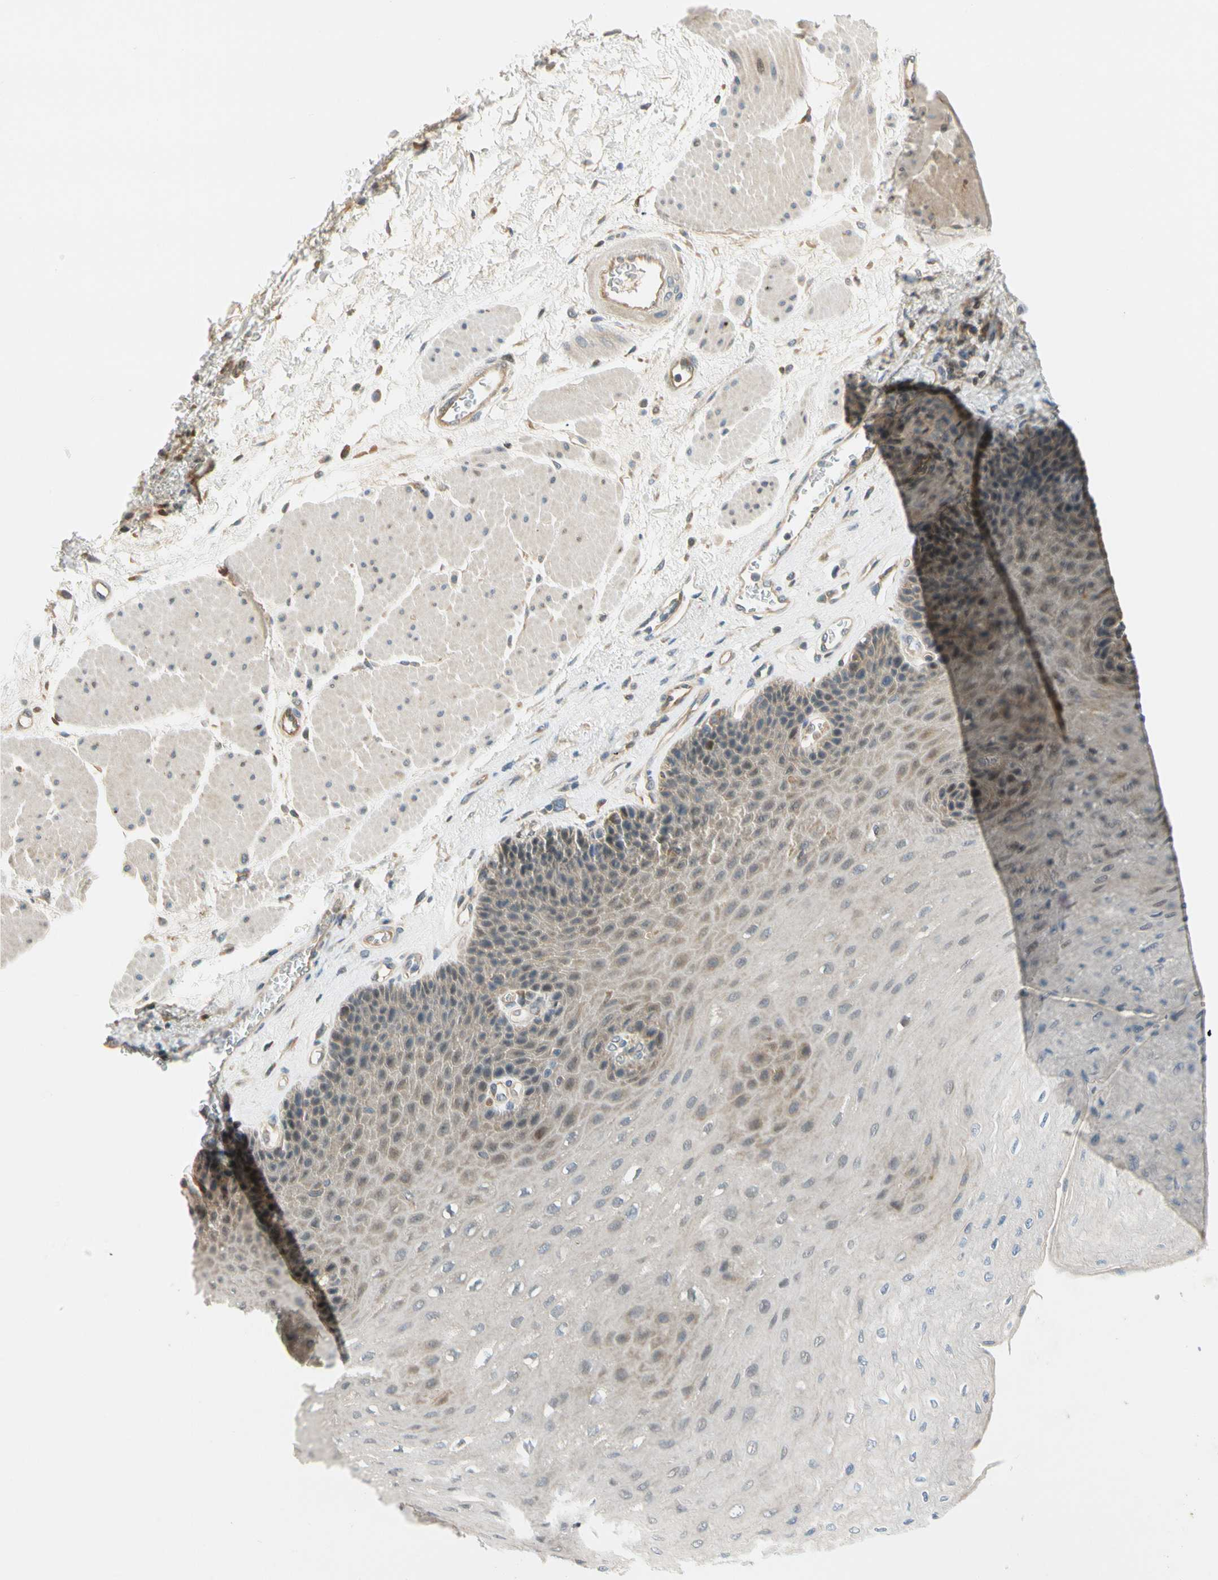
{"staining": {"intensity": "weak", "quantity": "25%-75%", "location": "cytoplasmic/membranous"}, "tissue": "esophagus", "cell_type": "Squamous epithelial cells", "image_type": "normal", "snomed": [{"axis": "morphology", "description": "Normal tissue, NOS"}, {"axis": "topography", "description": "Esophagus"}], "caption": "A brown stain labels weak cytoplasmic/membranous expression of a protein in squamous epithelial cells of benign esophagus.", "gene": "GATD1", "patient": {"sex": "female", "age": 72}}